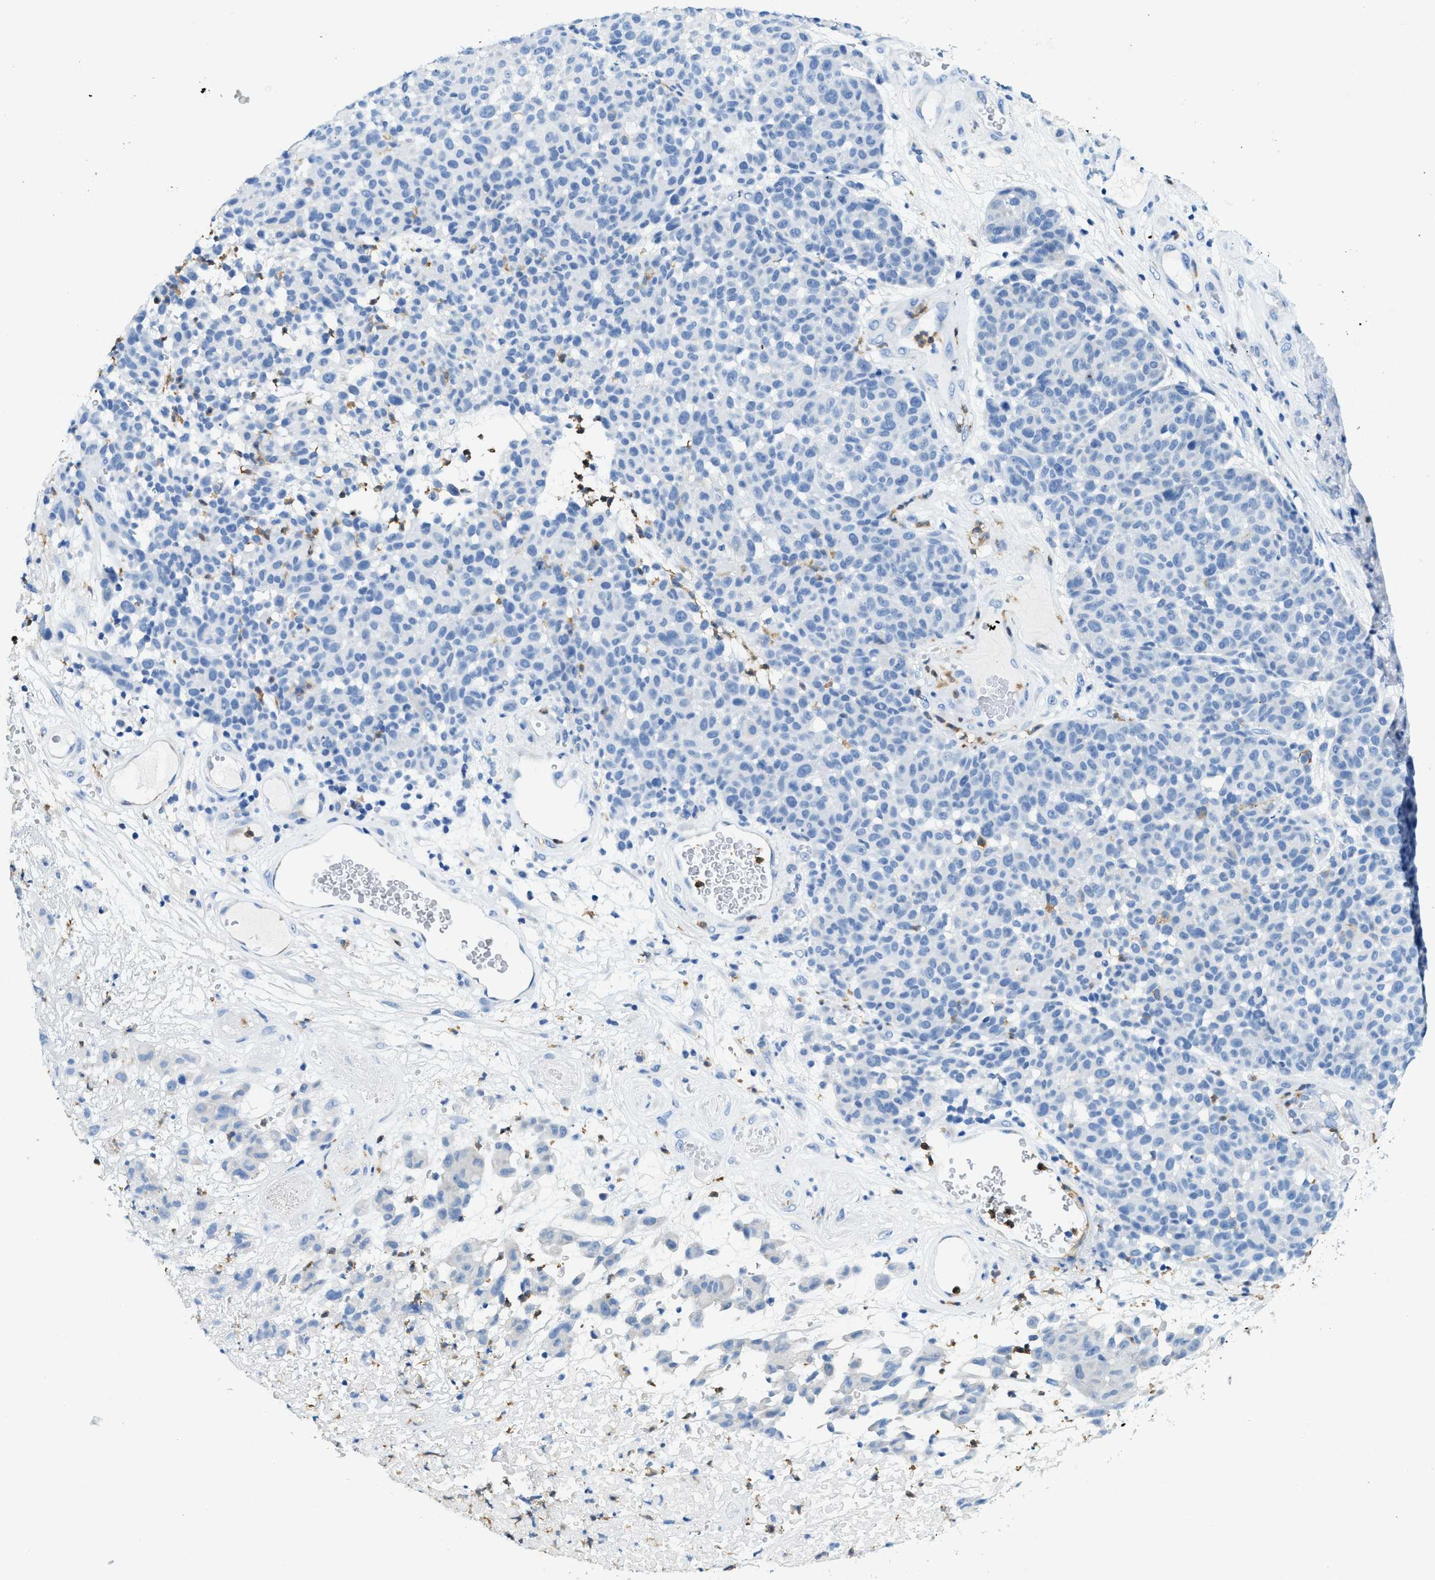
{"staining": {"intensity": "negative", "quantity": "none", "location": "none"}, "tissue": "melanoma", "cell_type": "Tumor cells", "image_type": "cancer", "snomed": [{"axis": "morphology", "description": "Malignant melanoma, NOS"}, {"axis": "topography", "description": "Skin"}], "caption": "IHC image of human melanoma stained for a protein (brown), which displays no positivity in tumor cells.", "gene": "ZDHHC13", "patient": {"sex": "male", "age": 59}}